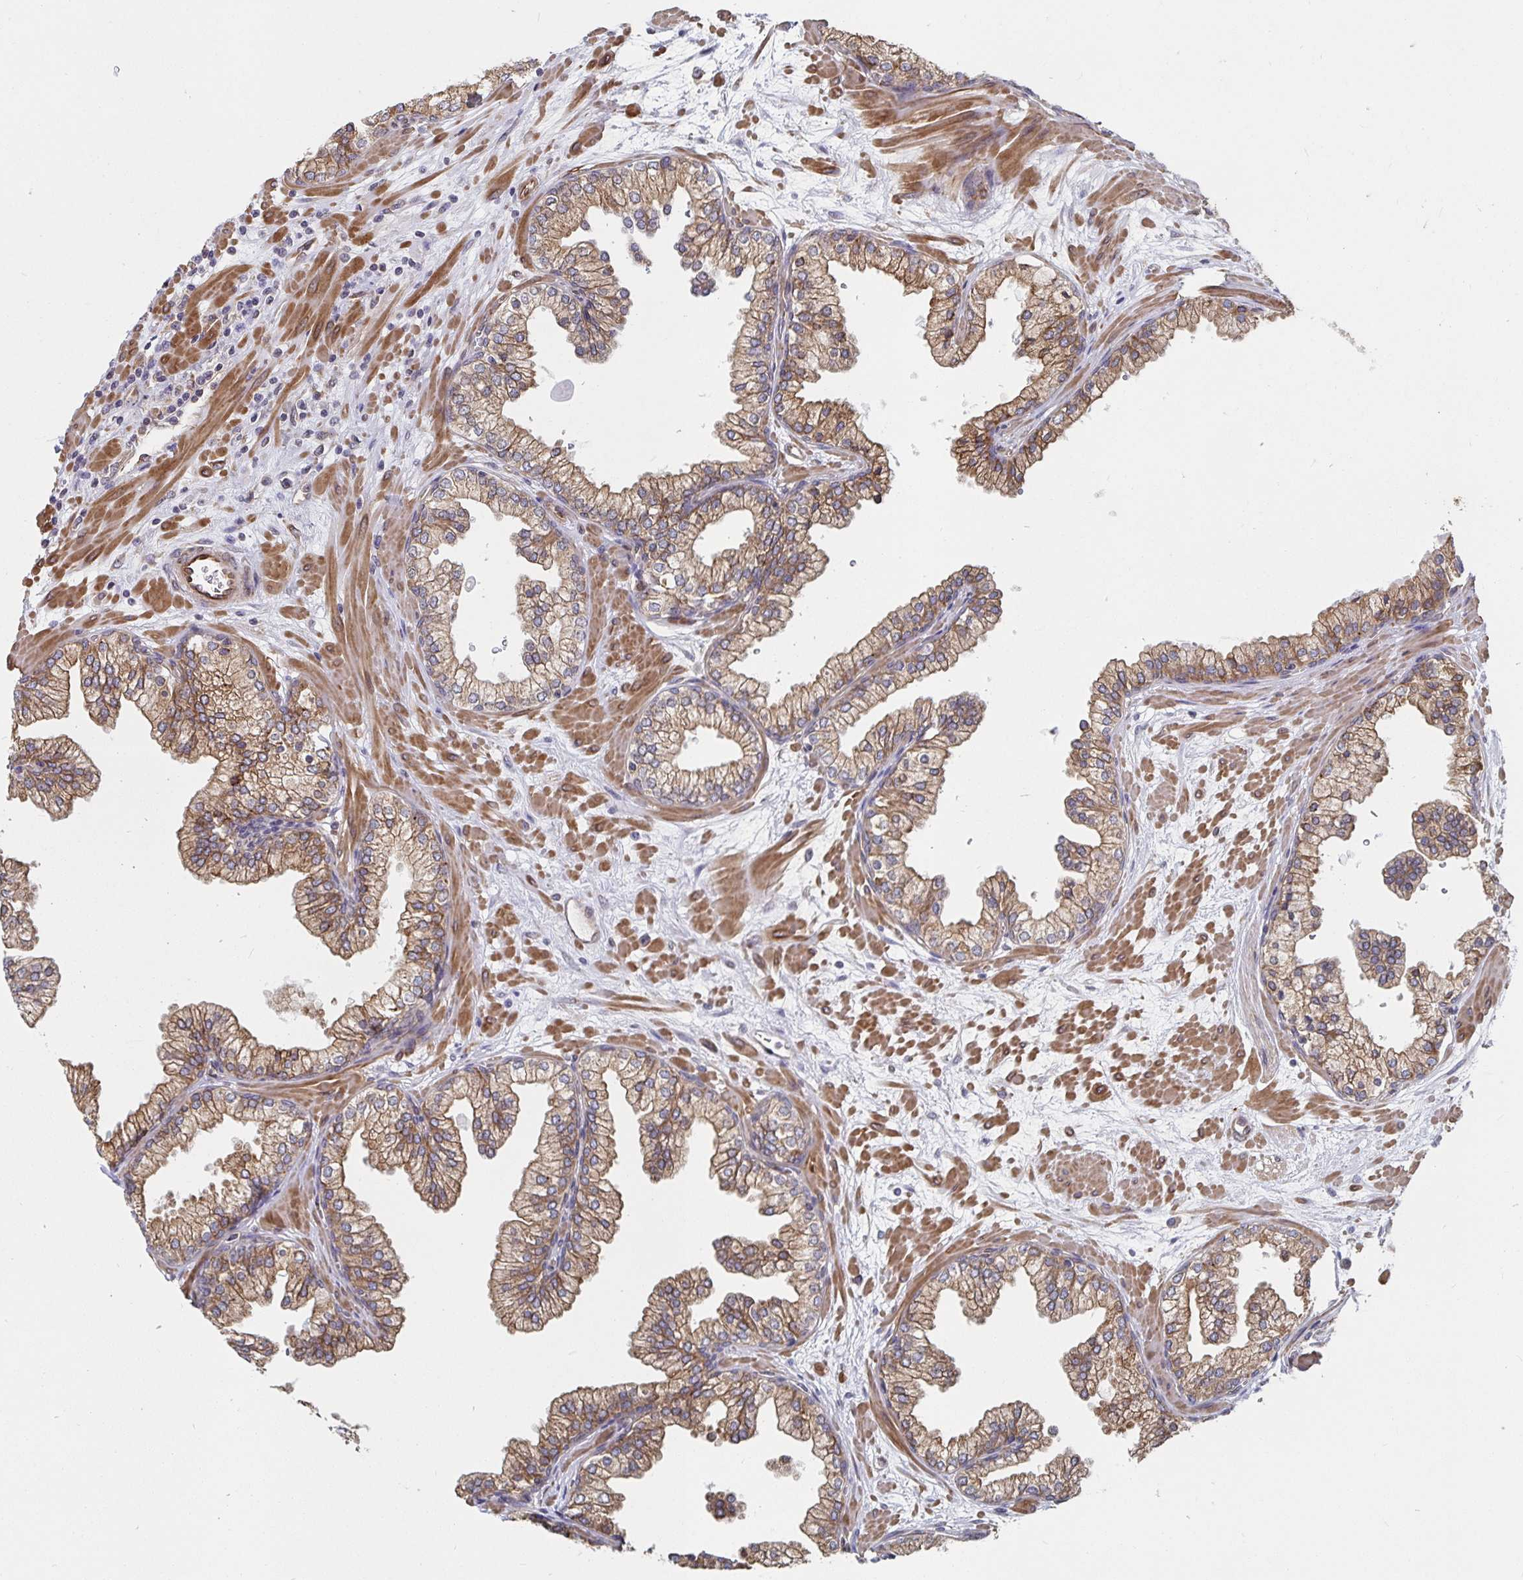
{"staining": {"intensity": "moderate", "quantity": ">75%", "location": "cytoplasmic/membranous"}, "tissue": "prostate", "cell_type": "Glandular cells", "image_type": "normal", "snomed": [{"axis": "morphology", "description": "Normal tissue, NOS"}, {"axis": "topography", "description": "Prostate"}, {"axis": "topography", "description": "Peripheral nerve tissue"}], "caption": "Glandular cells reveal medium levels of moderate cytoplasmic/membranous staining in about >75% of cells in normal human prostate. (Brightfield microscopy of DAB IHC at high magnification).", "gene": "BCAP29", "patient": {"sex": "male", "age": 61}}